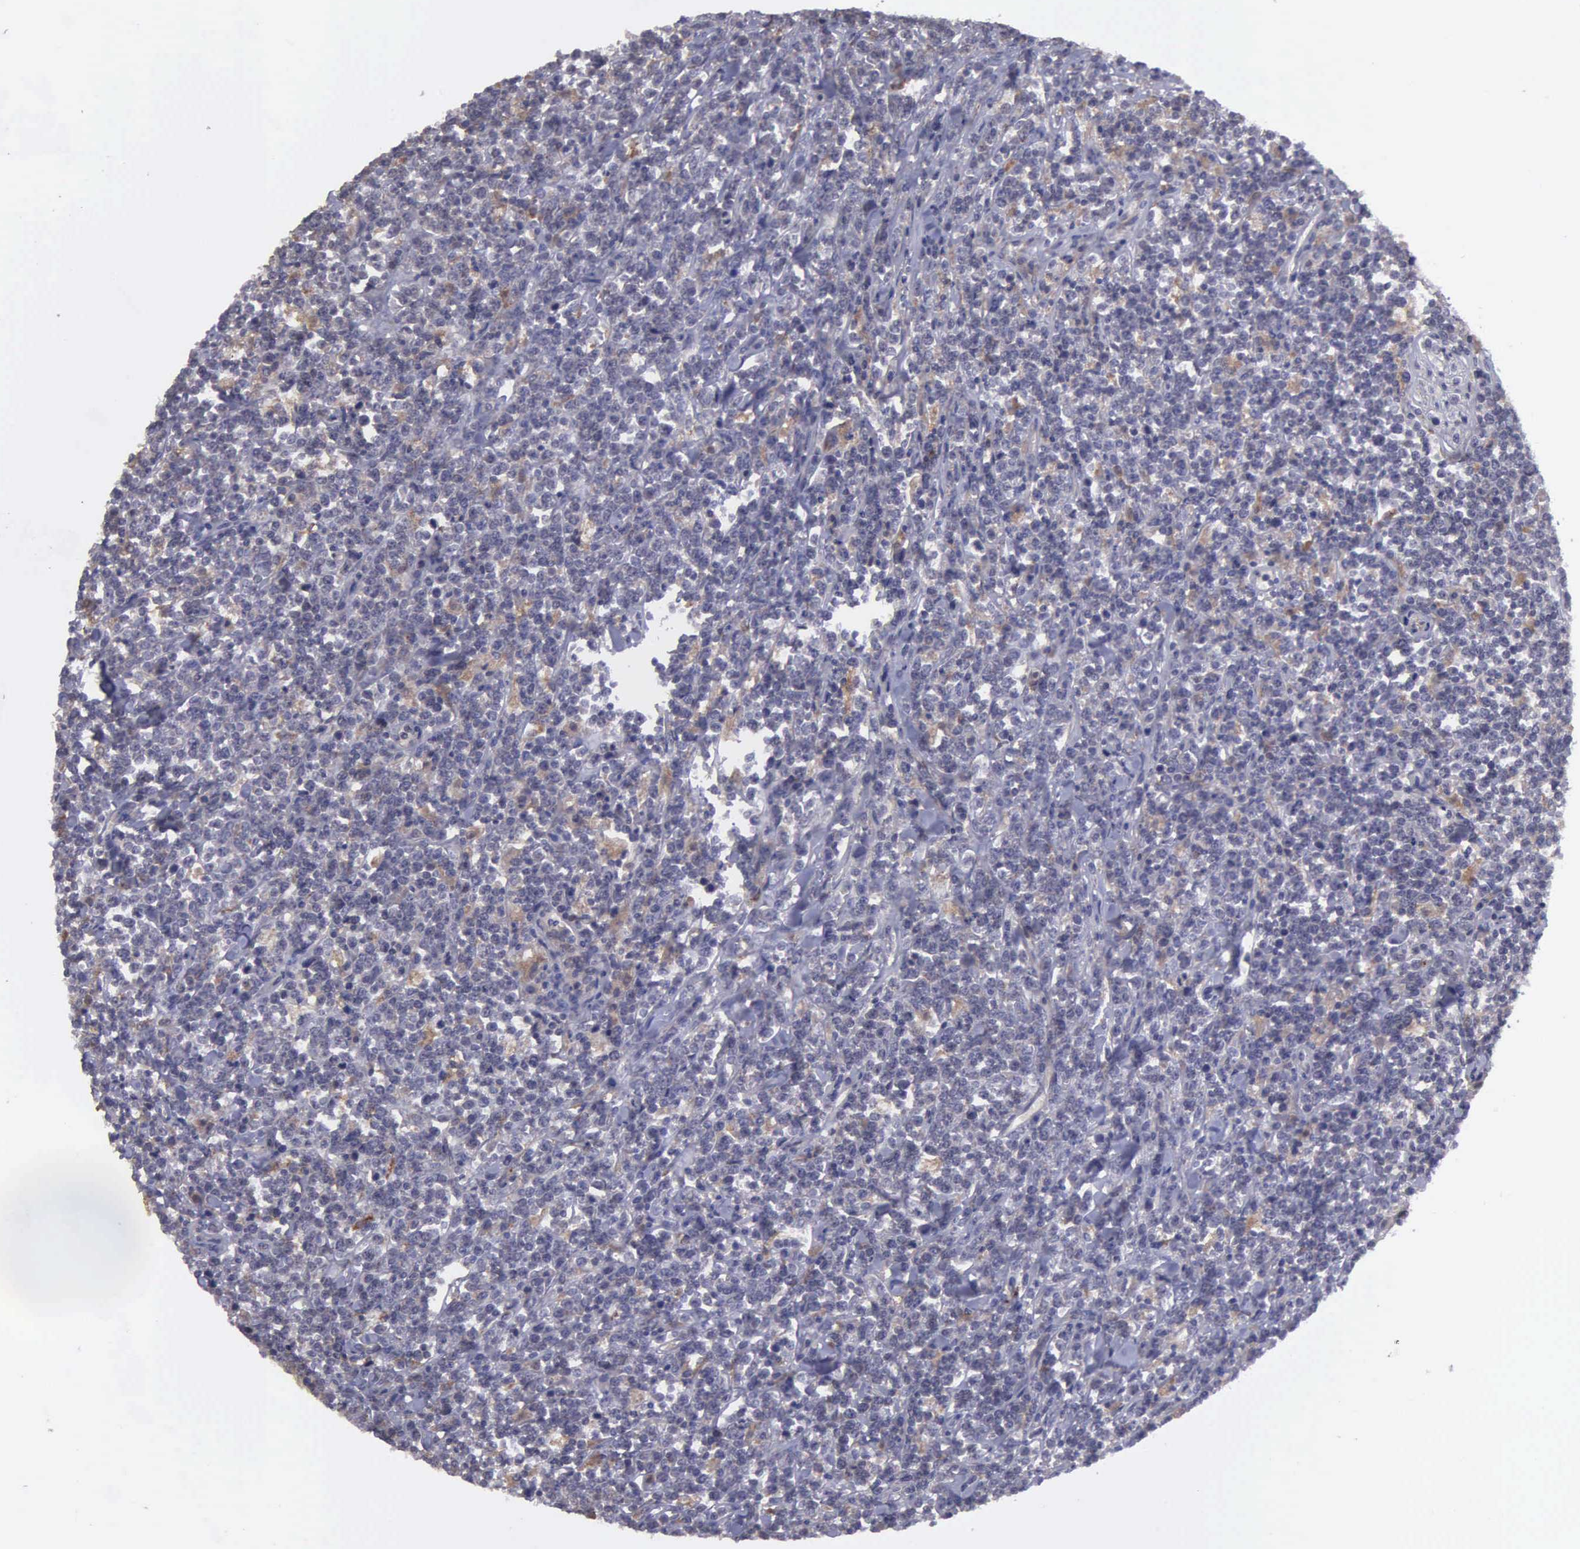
{"staining": {"intensity": "weak", "quantity": "<25%", "location": "cytoplasmic/membranous"}, "tissue": "lymphoma", "cell_type": "Tumor cells", "image_type": "cancer", "snomed": [{"axis": "morphology", "description": "Malignant lymphoma, non-Hodgkin's type, High grade"}, {"axis": "topography", "description": "Small intestine"}, {"axis": "topography", "description": "Colon"}], "caption": "Human lymphoma stained for a protein using immunohistochemistry (IHC) displays no expression in tumor cells.", "gene": "RTL10", "patient": {"sex": "male", "age": 8}}